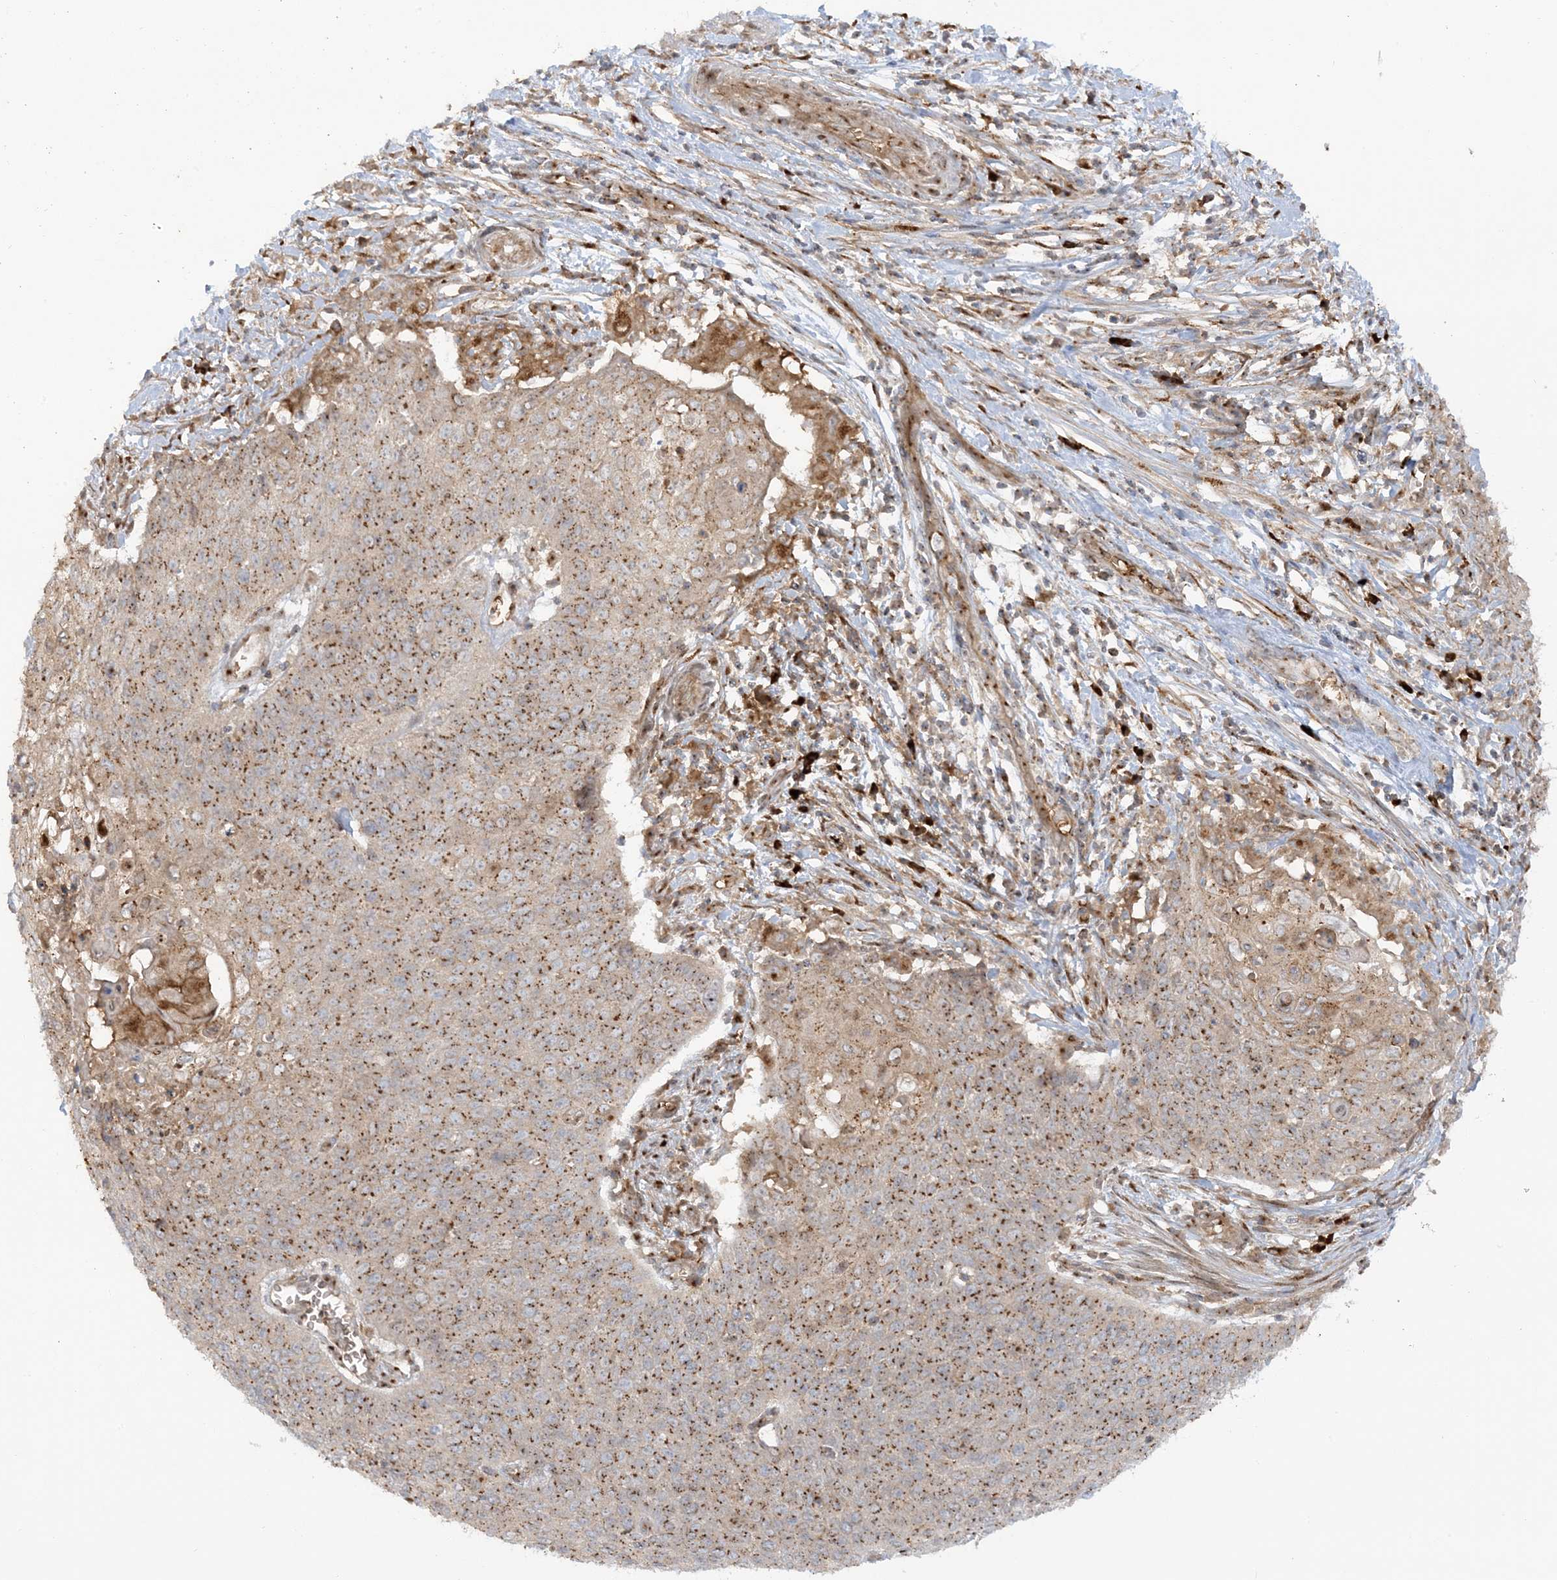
{"staining": {"intensity": "moderate", "quantity": ">75%", "location": "cytoplasmic/membranous"}, "tissue": "cervical cancer", "cell_type": "Tumor cells", "image_type": "cancer", "snomed": [{"axis": "morphology", "description": "Squamous cell carcinoma, NOS"}, {"axis": "topography", "description": "Cervix"}], "caption": "Immunohistochemistry (IHC) staining of squamous cell carcinoma (cervical), which reveals medium levels of moderate cytoplasmic/membranous staining in about >75% of tumor cells indicating moderate cytoplasmic/membranous protein expression. The staining was performed using DAB (brown) for protein detection and nuclei were counterstained in hematoxylin (blue).", "gene": "RPP40", "patient": {"sex": "female", "age": 39}}